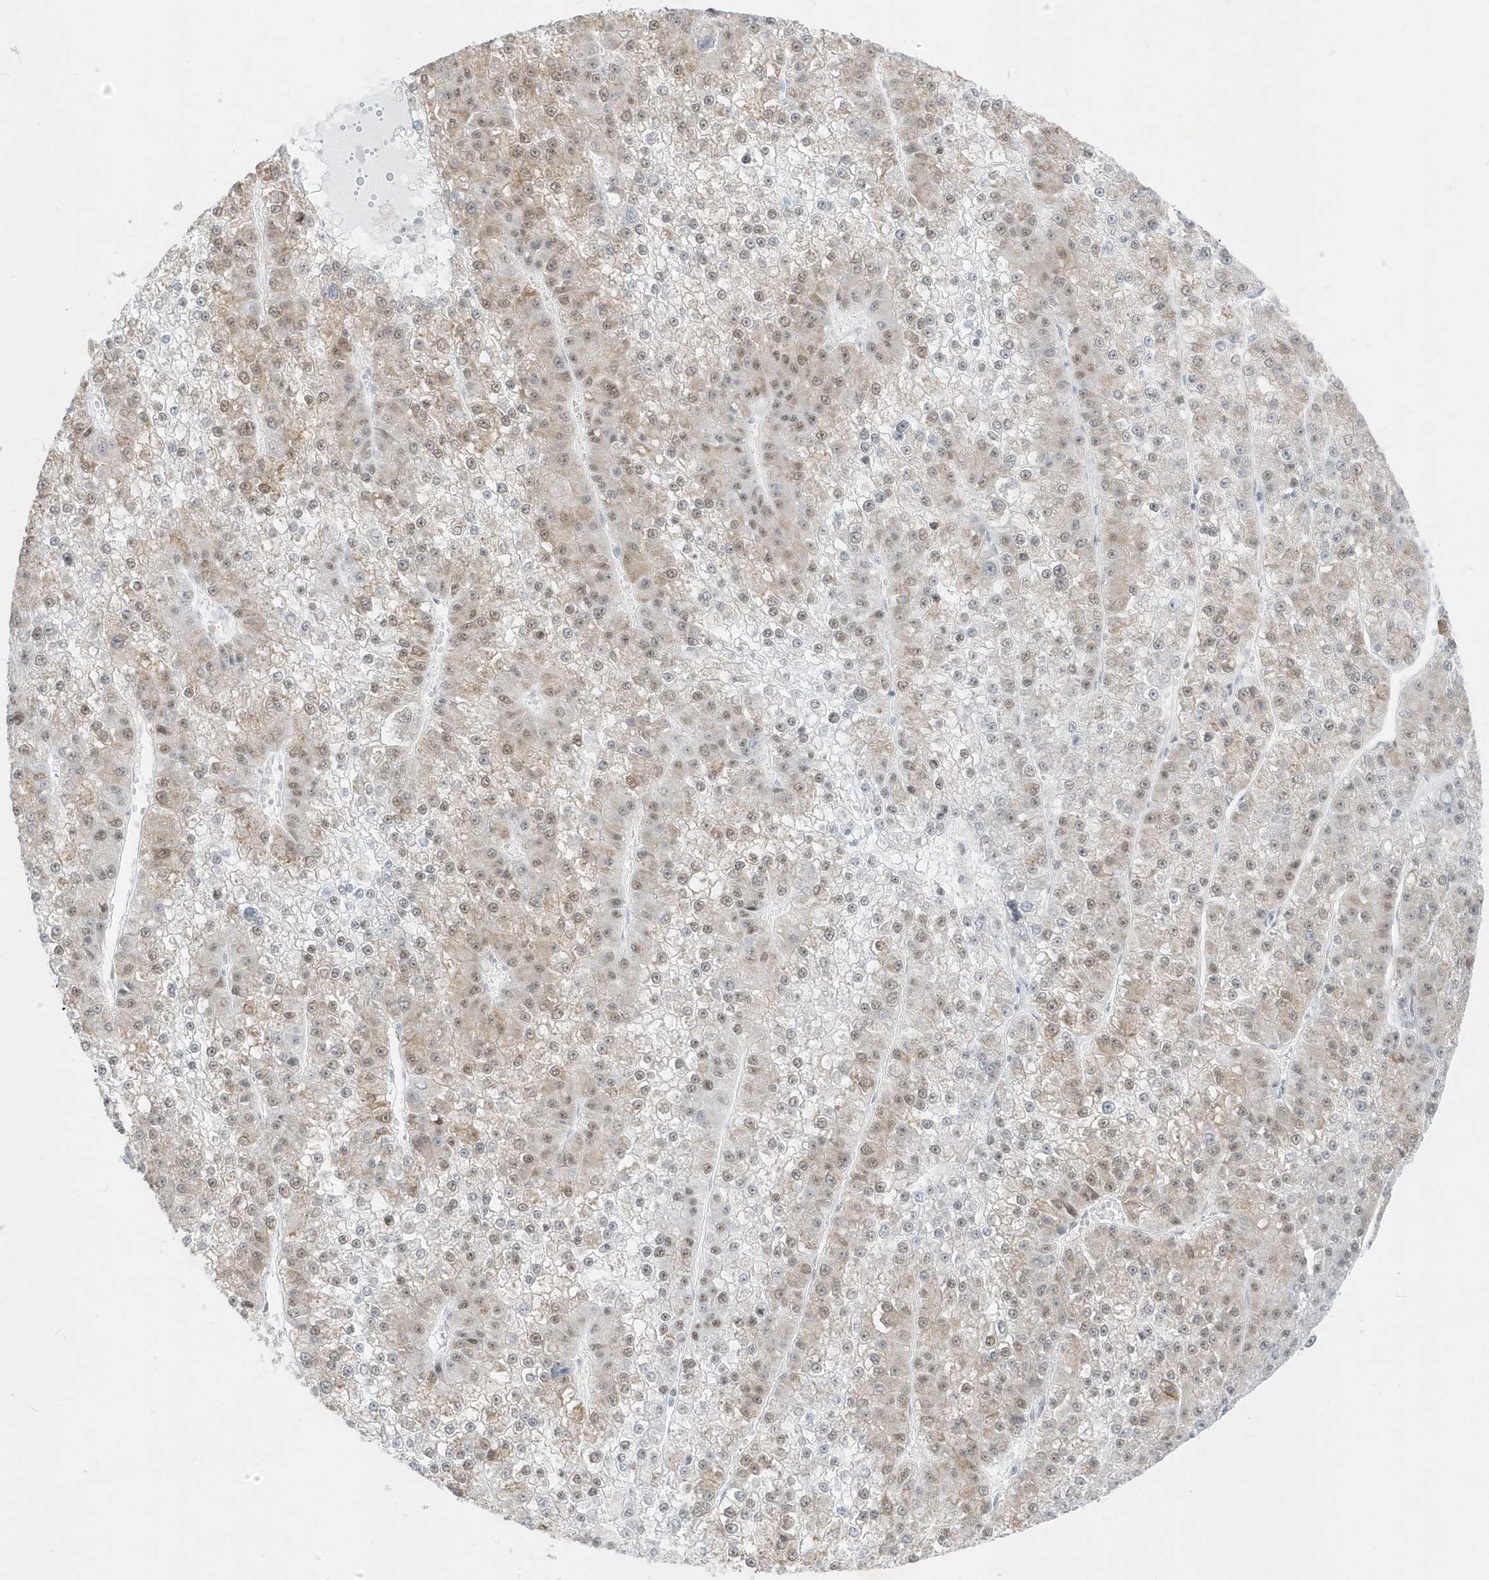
{"staining": {"intensity": "weak", "quantity": "25%-75%", "location": "cytoplasmic/membranous,nuclear"}, "tissue": "liver cancer", "cell_type": "Tumor cells", "image_type": "cancer", "snomed": [{"axis": "morphology", "description": "Carcinoma, Hepatocellular, NOS"}, {"axis": "topography", "description": "Liver"}], "caption": "This image exhibits IHC staining of human liver cancer, with low weak cytoplasmic/membranous and nuclear staining in about 25%-75% of tumor cells.", "gene": "PLEKHN1", "patient": {"sex": "female", "age": 73}}